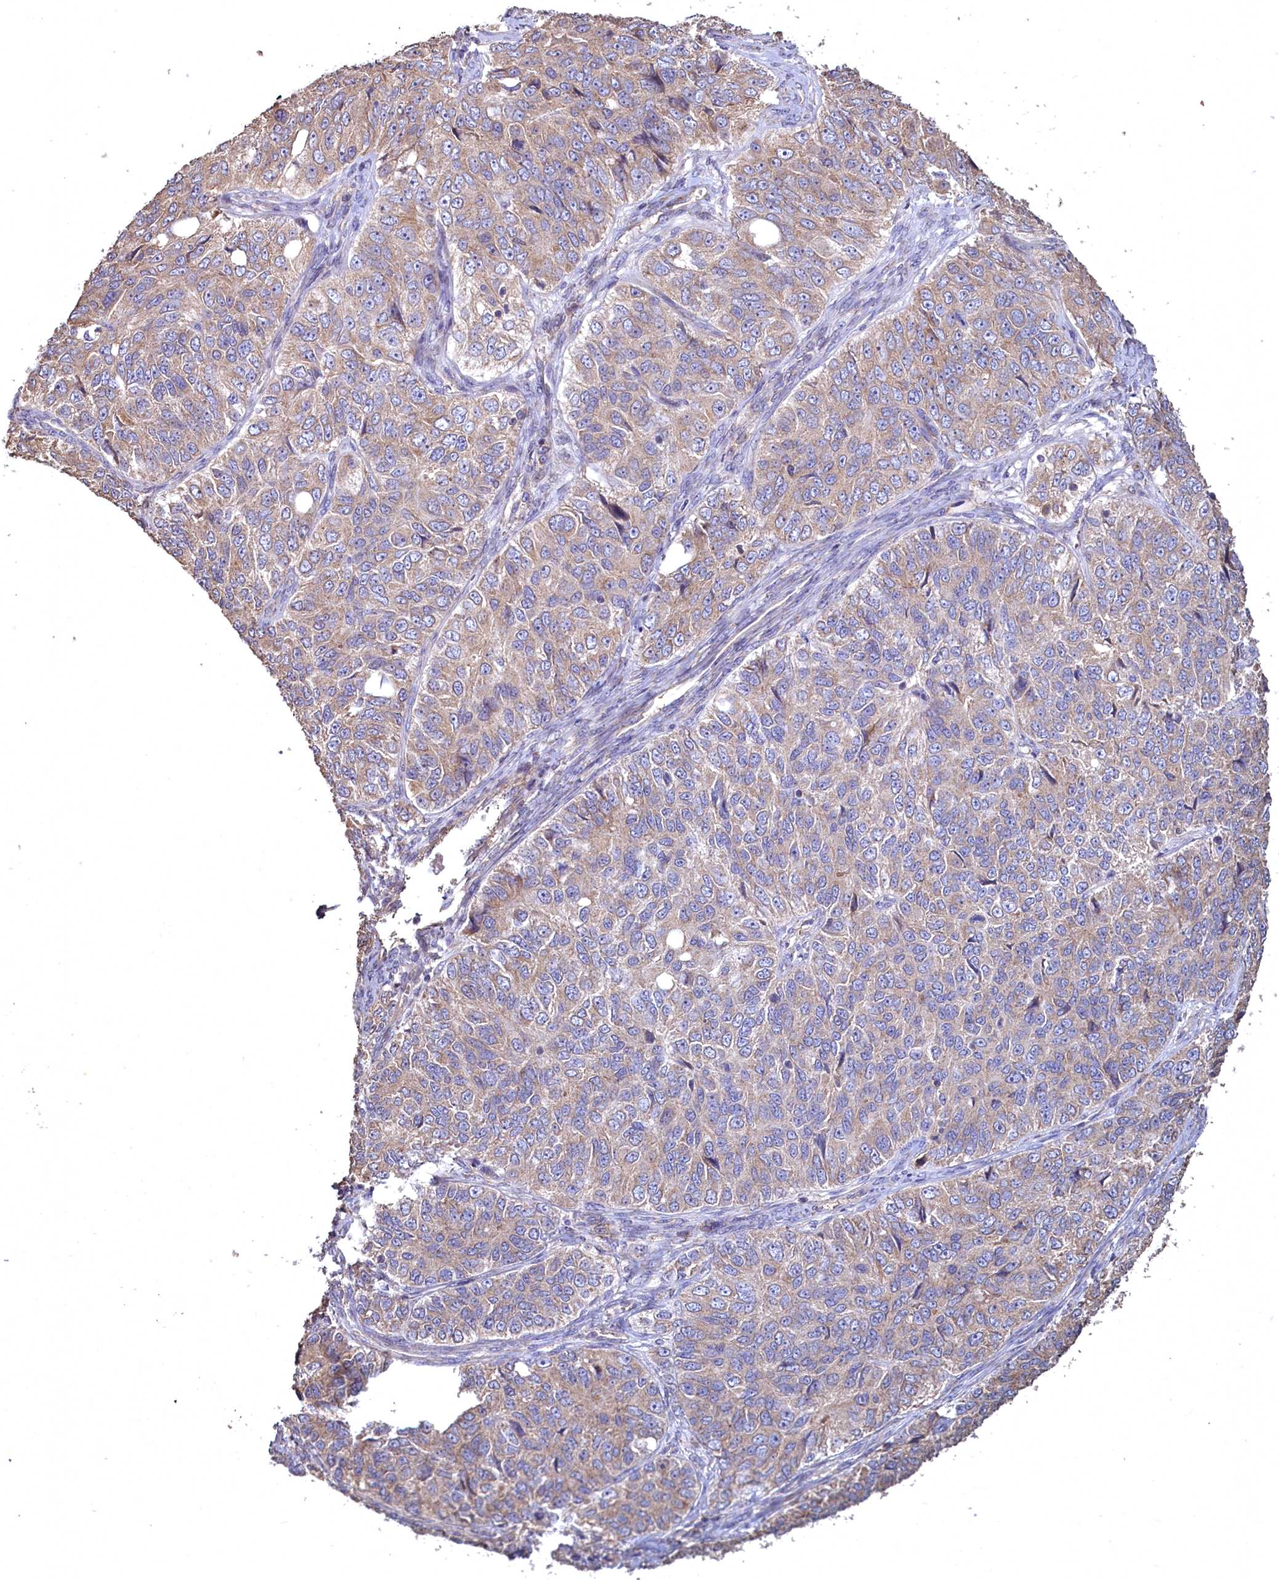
{"staining": {"intensity": "weak", "quantity": "25%-75%", "location": "cytoplasmic/membranous"}, "tissue": "ovarian cancer", "cell_type": "Tumor cells", "image_type": "cancer", "snomed": [{"axis": "morphology", "description": "Carcinoma, endometroid"}, {"axis": "topography", "description": "Ovary"}], "caption": "Endometroid carcinoma (ovarian) stained for a protein (brown) demonstrates weak cytoplasmic/membranous positive expression in about 25%-75% of tumor cells.", "gene": "FUNDC1", "patient": {"sex": "female", "age": 51}}